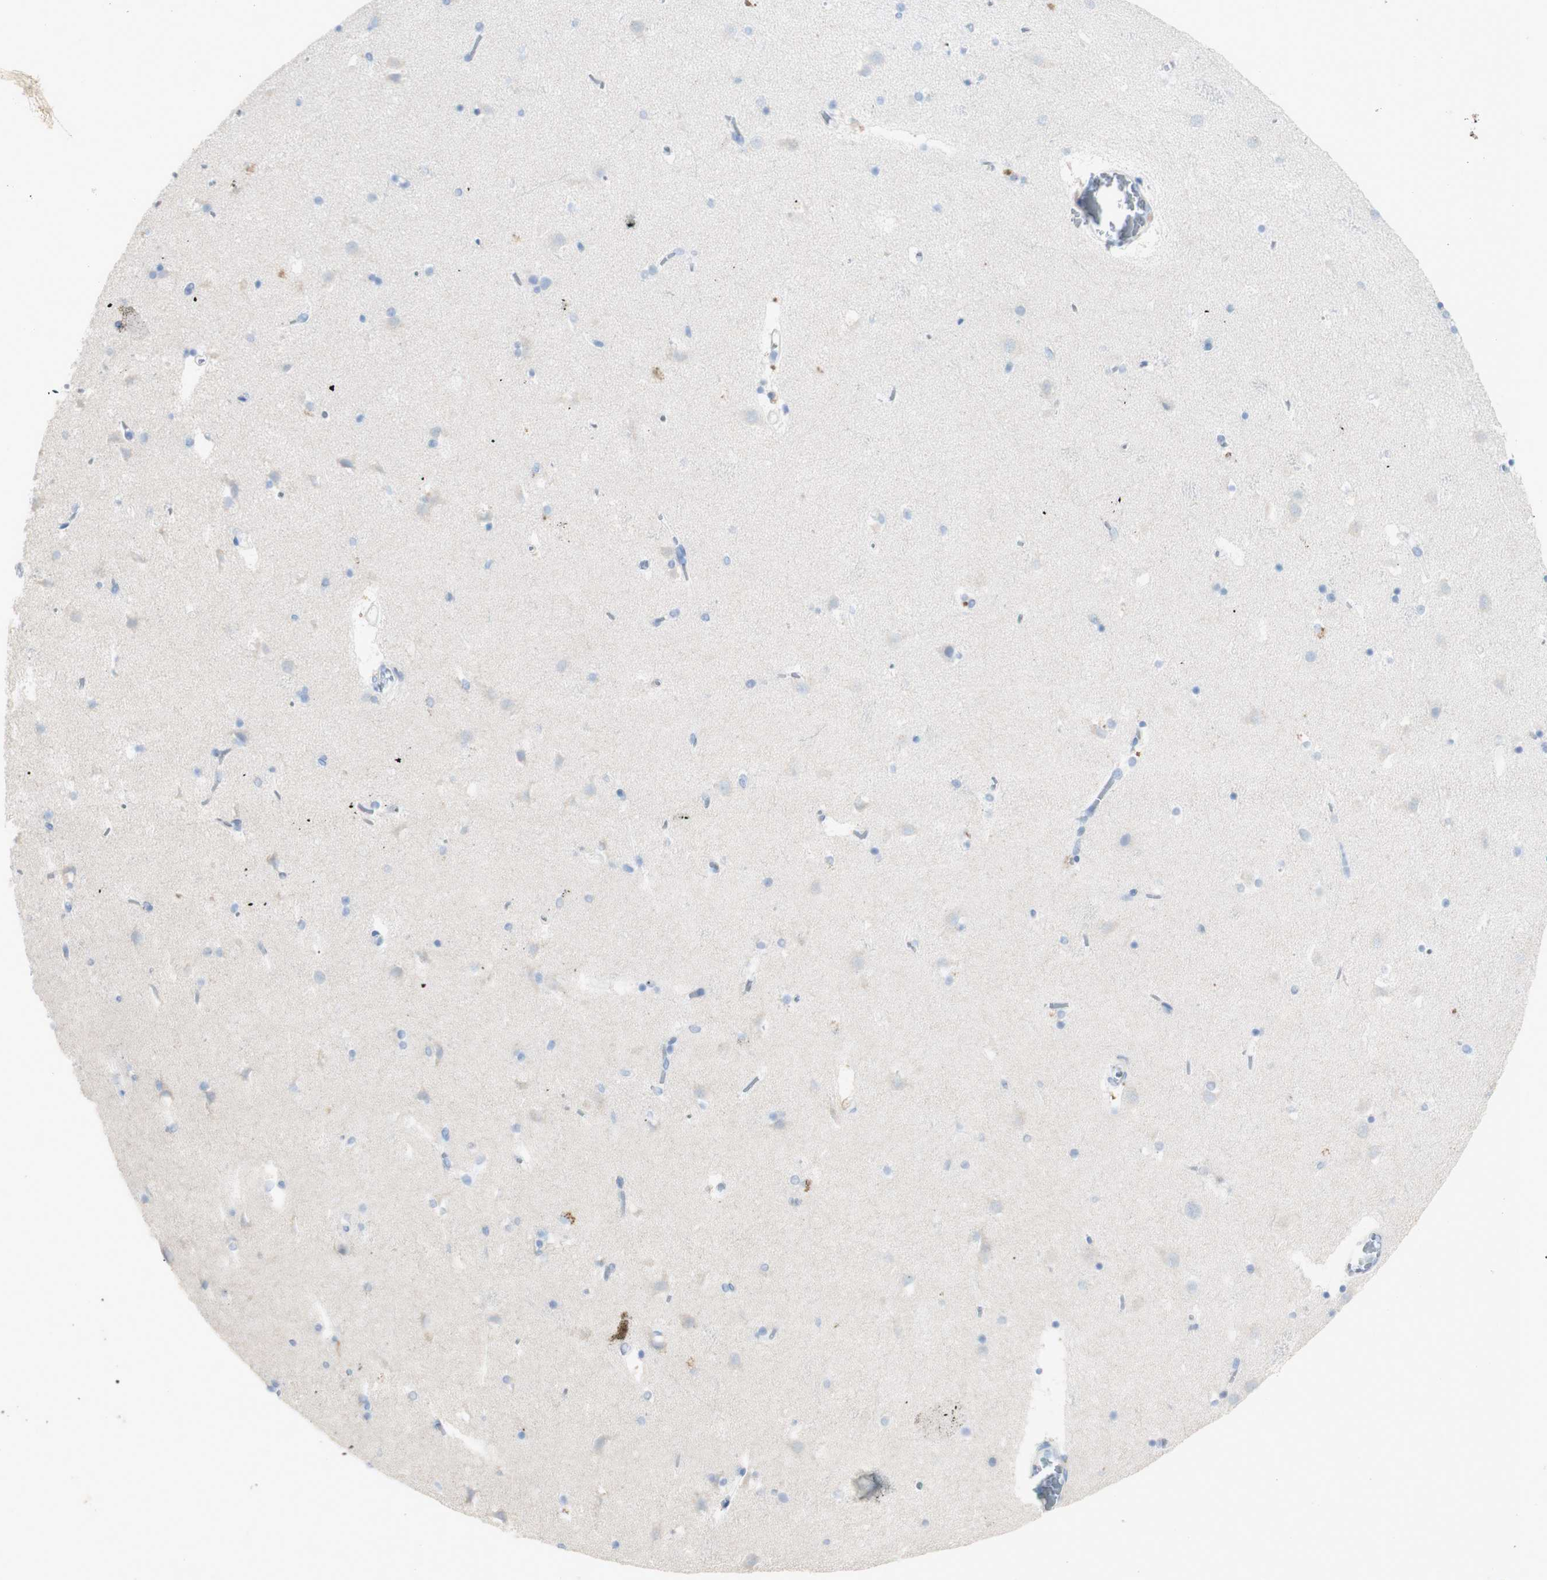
{"staining": {"intensity": "negative", "quantity": "none", "location": "none"}, "tissue": "caudate", "cell_type": "Glial cells", "image_type": "normal", "snomed": [{"axis": "morphology", "description": "Normal tissue, NOS"}, {"axis": "topography", "description": "Lateral ventricle wall"}], "caption": "The micrograph displays no staining of glial cells in unremarkable caudate.", "gene": "ART3", "patient": {"sex": "male", "age": 45}}